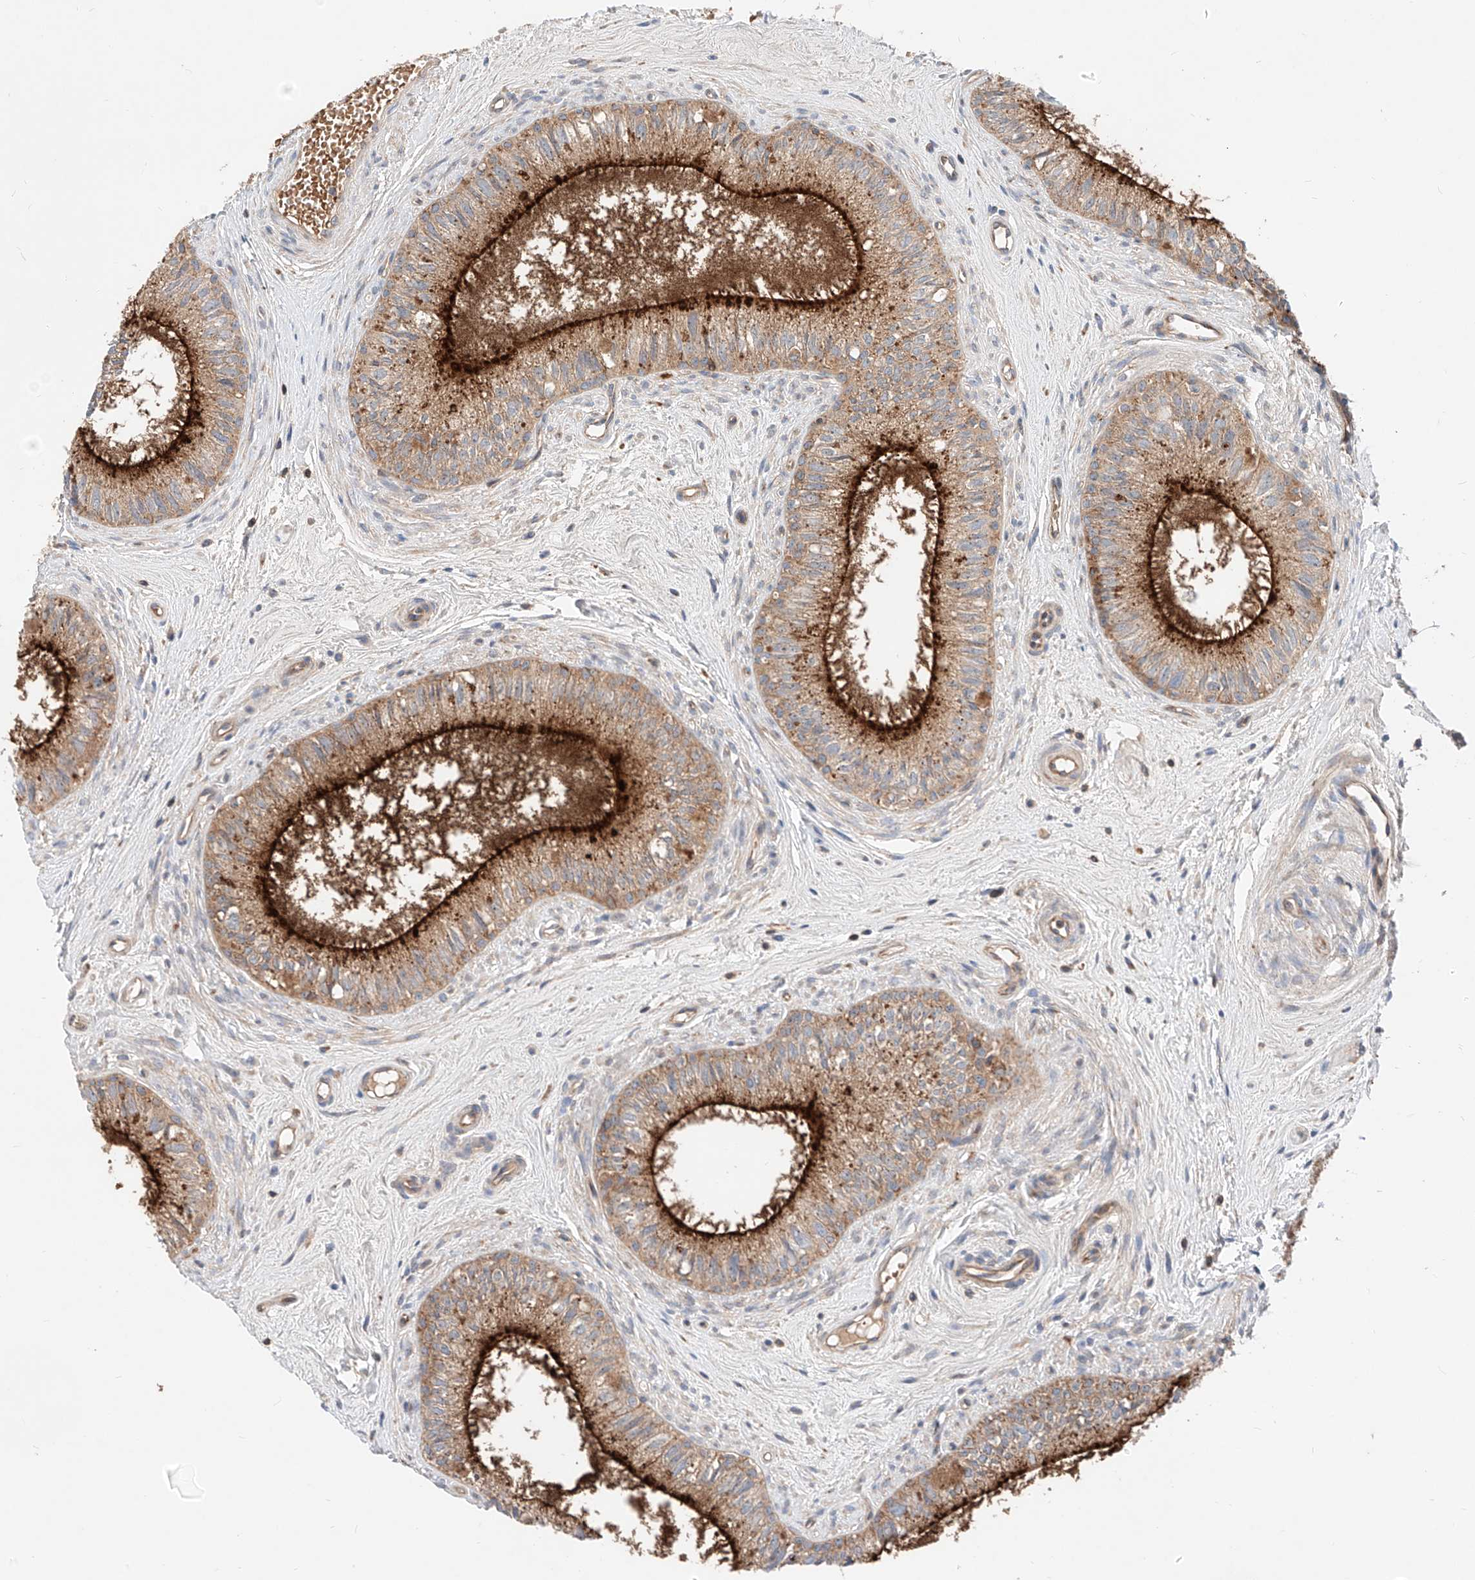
{"staining": {"intensity": "strong", "quantity": ">75%", "location": "cytoplasmic/membranous"}, "tissue": "epididymis", "cell_type": "Glandular cells", "image_type": "normal", "snomed": [{"axis": "morphology", "description": "Normal tissue, NOS"}, {"axis": "topography", "description": "Epididymis"}], "caption": "Immunohistochemistry (IHC) photomicrograph of benign epididymis: epididymis stained using immunohistochemistry (IHC) displays high levels of strong protein expression localized specifically in the cytoplasmic/membranous of glandular cells, appearing as a cytoplasmic/membranous brown color.", "gene": "NR1D1", "patient": {"sex": "male", "age": 71}}